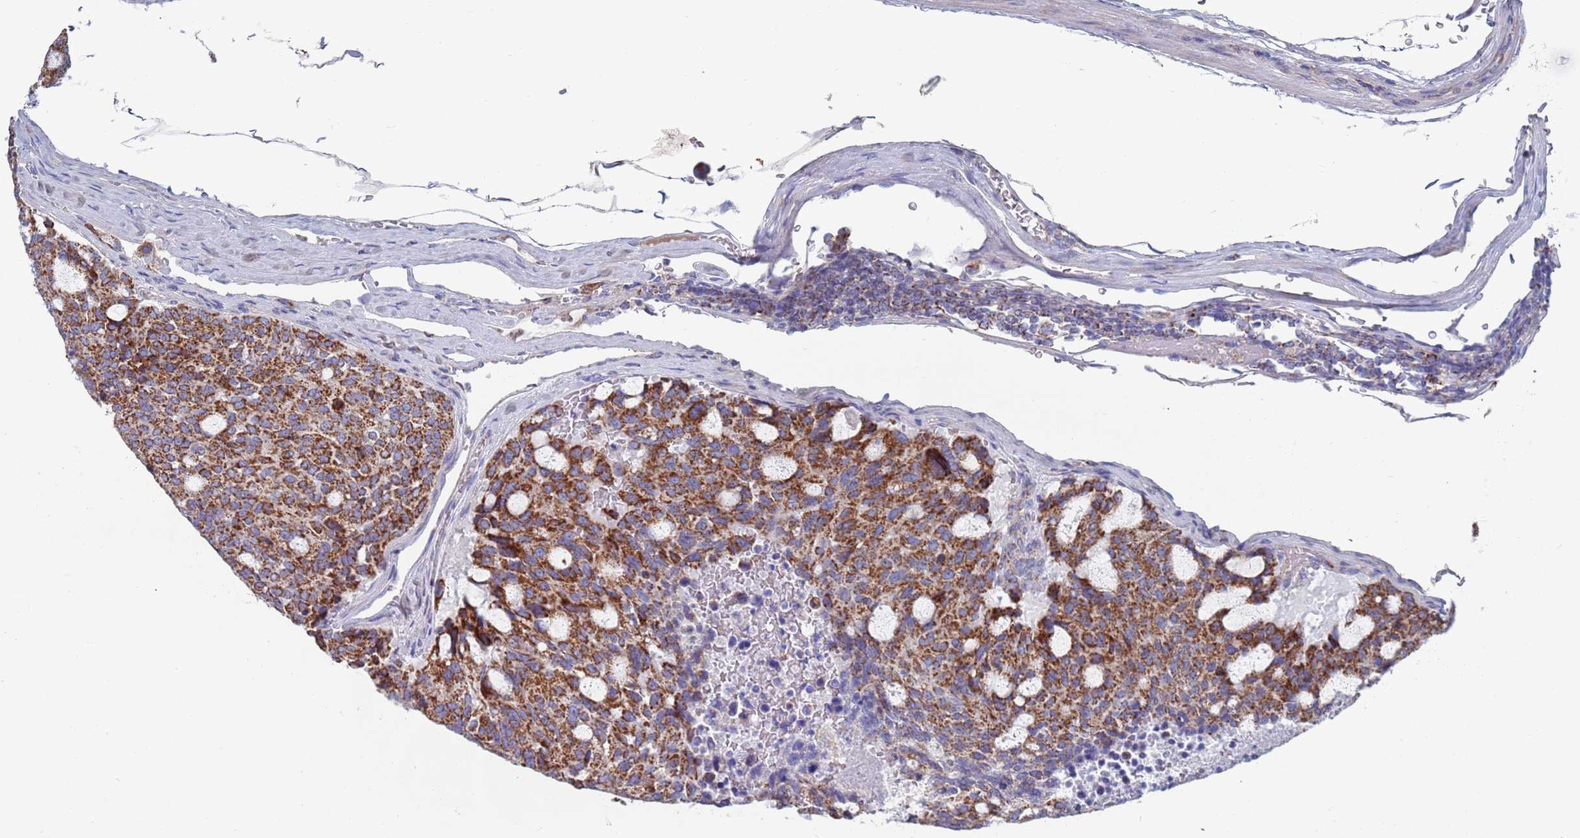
{"staining": {"intensity": "strong", "quantity": "25%-75%", "location": "cytoplasmic/membranous"}, "tissue": "carcinoid", "cell_type": "Tumor cells", "image_type": "cancer", "snomed": [{"axis": "morphology", "description": "Carcinoid, malignant, NOS"}, {"axis": "topography", "description": "Pancreas"}], "caption": "Protein staining by immunohistochemistry (IHC) exhibits strong cytoplasmic/membranous expression in approximately 25%-75% of tumor cells in malignant carcinoid. (DAB IHC with brightfield microscopy, high magnification).", "gene": "MRPL22", "patient": {"sex": "female", "age": 54}}